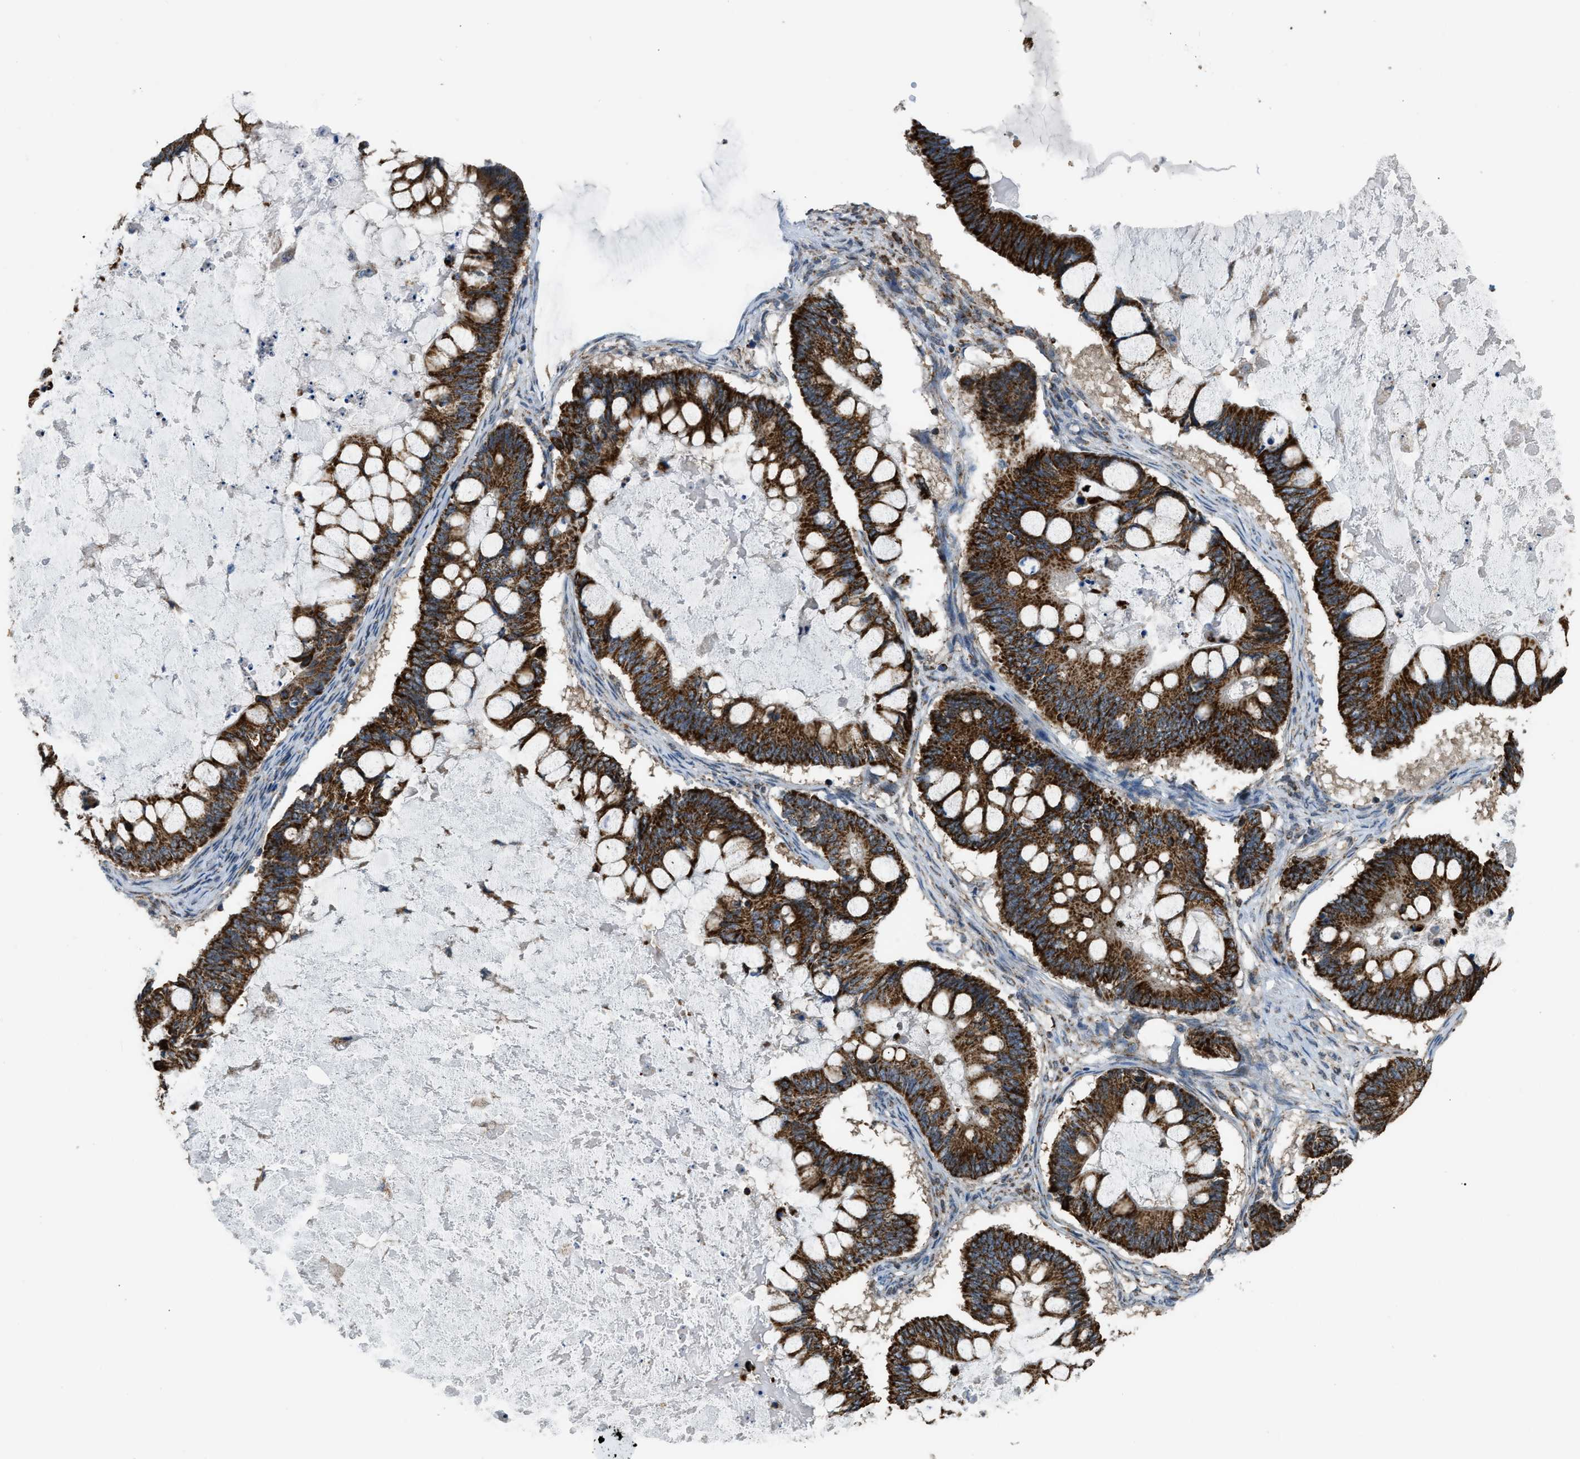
{"staining": {"intensity": "strong", "quantity": ">75%", "location": "cytoplasmic/membranous"}, "tissue": "ovarian cancer", "cell_type": "Tumor cells", "image_type": "cancer", "snomed": [{"axis": "morphology", "description": "Cystadenocarcinoma, mucinous, NOS"}, {"axis": "topography", "description": "Ovary"}], "caption": "An immunohistochemistry photomicrograph of neoplastic tissue is shown. Protein staining in brown shows strong cytoplasmic/membranous positivity in ovarian mucinous cystadenocarcinoma within tumor cells. The staining is performed using DAB brown chromogen to label protein expression. The nuclei are counter-stained blue using hematoxylin.", "gene": "ETFB", "patient": {"sex": "female", "age": 61}}